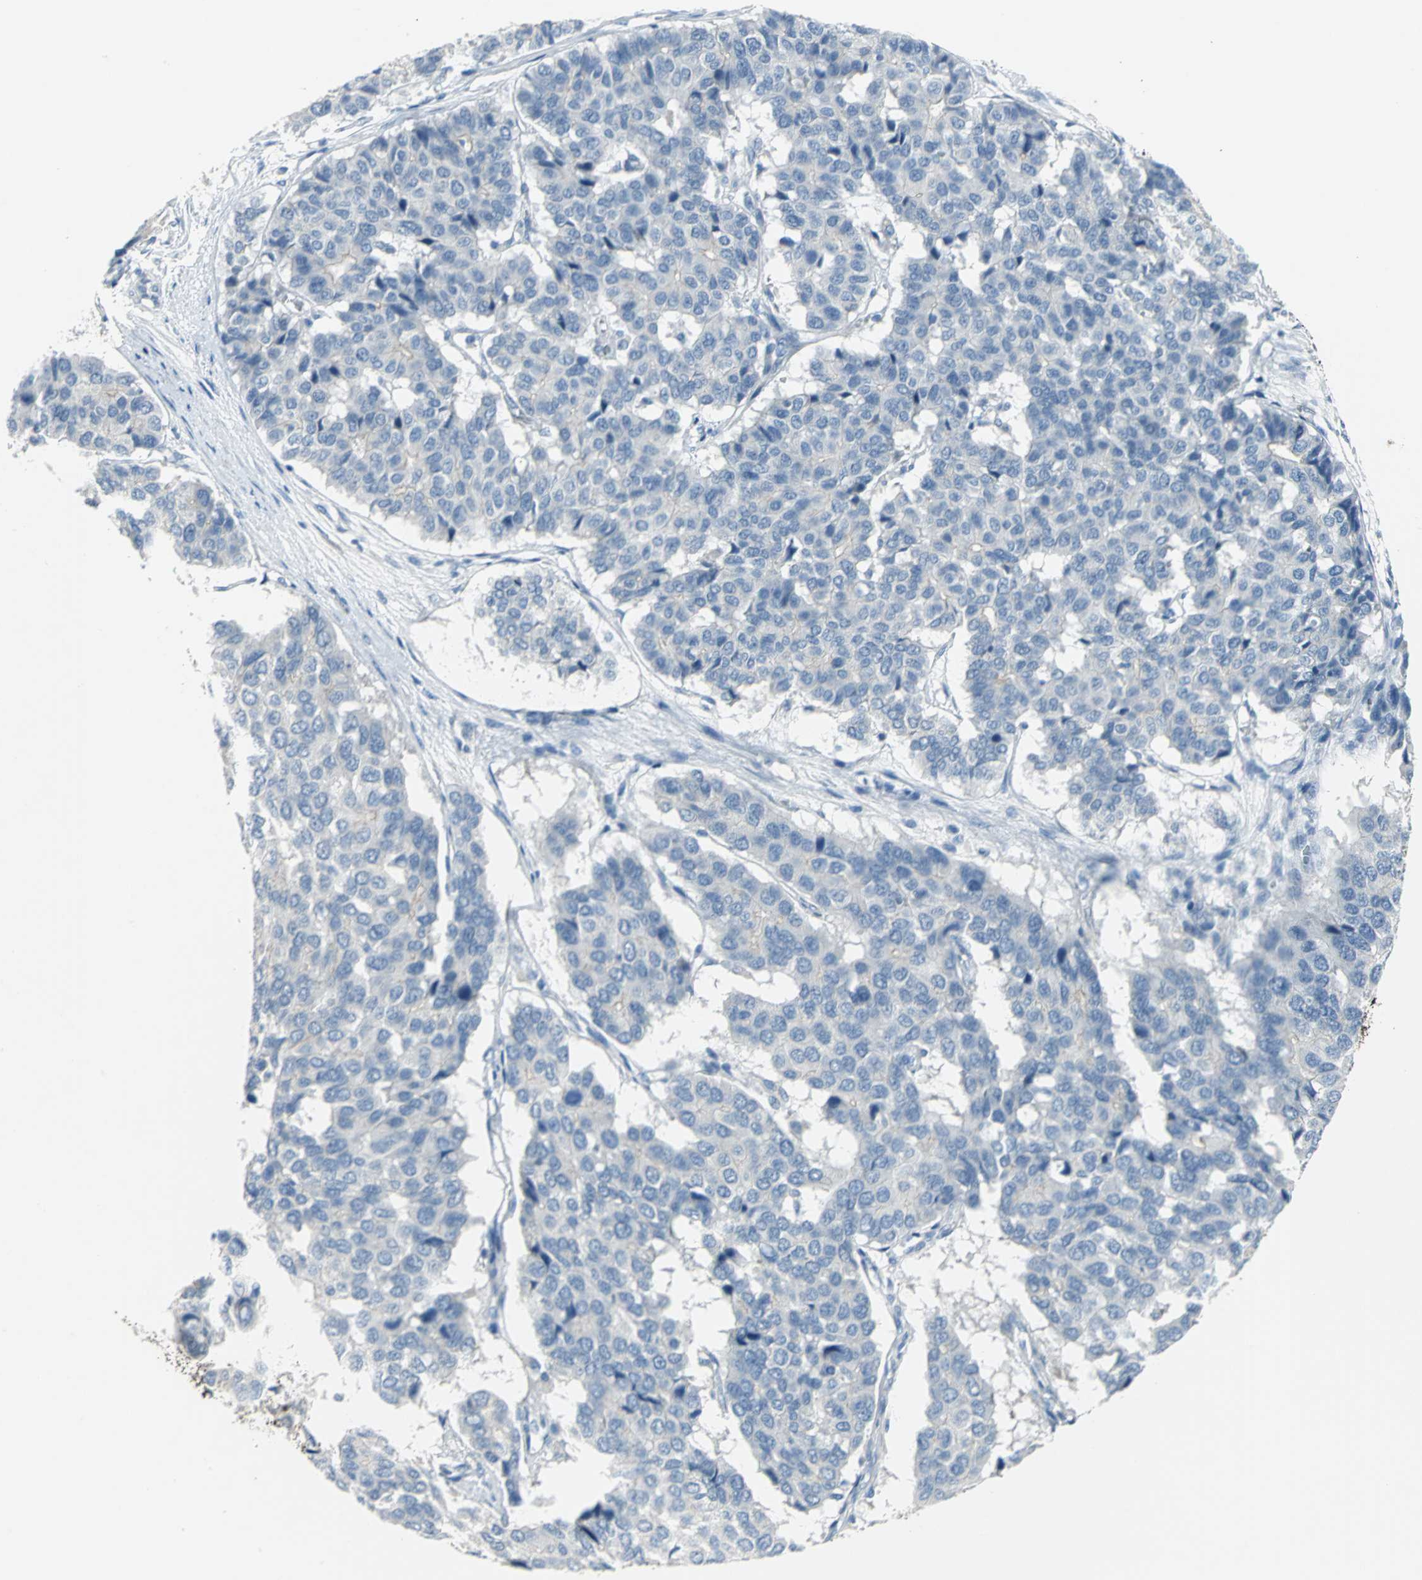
{"staining": {"intensity": "negative", "quantity": "none", "location": "none"}, "tissue": "pancreatic cancer", "cell_type": "Tumor cells", "image_type": "cancer", "snomed": [{"axis": "morphology", "description": "Adenocarcinoma, NOS"}, {"axis": "topography", "description": "Pancreas"}], "caption": "Tumor cells are negative for brown protein staining in pancreatic cancer.", "gene": "PTGDS", "patient": {"sex": "male", "age": 50}}